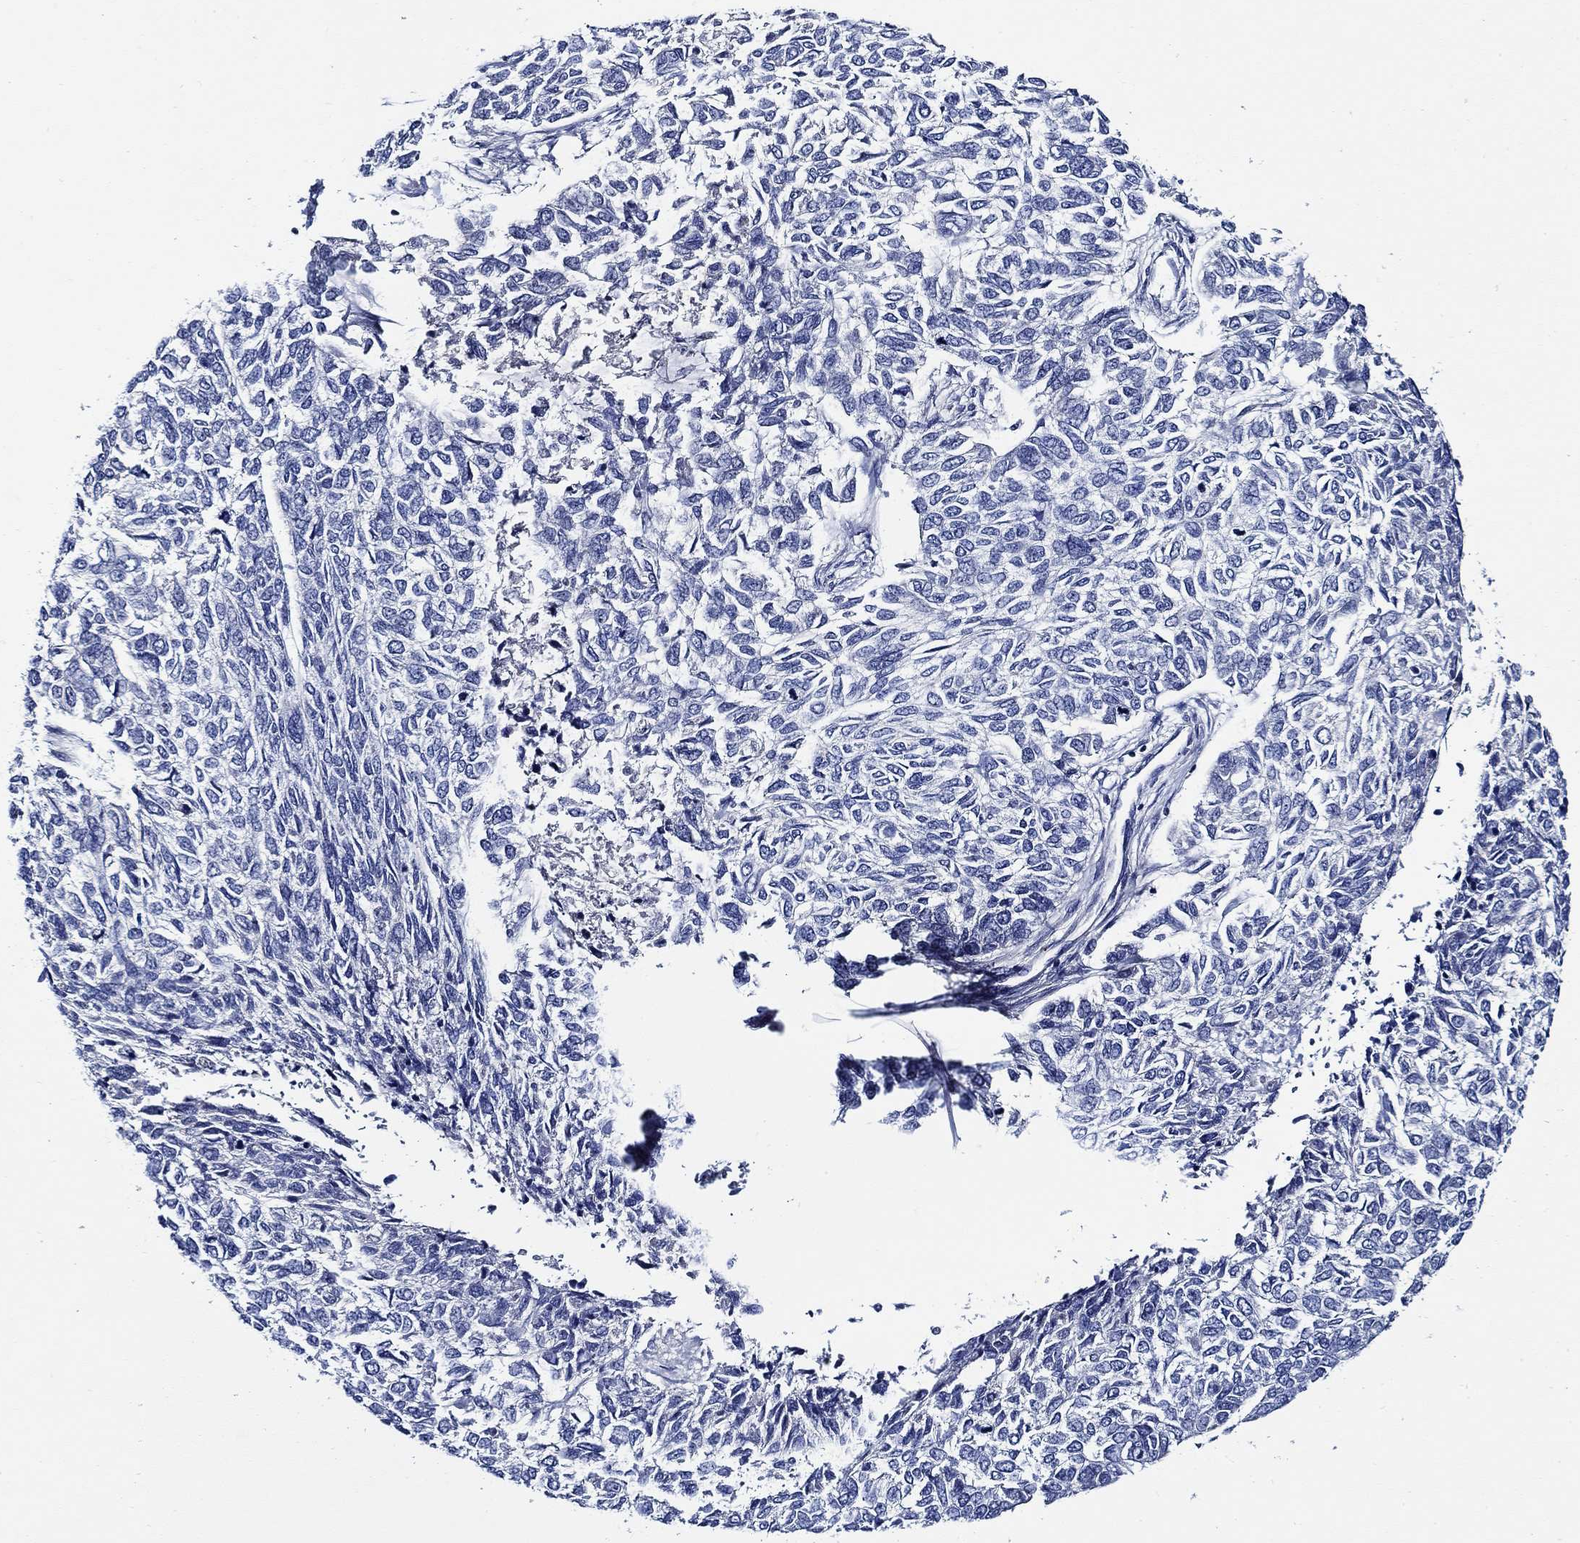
{"staining": {"intensity": "negative", "quantity": "none", "location": "none"}, "tissue": "skin cancer", "cell_type": "Tumor cells", "image_type": "cancer", "snomed": [{"axis": "morphology", "description": "Basal cell carcinoma"}, {"axis": "topography", "description": "Skin"}], "caption": "An immunohistochemistry image of skin cancer is shown. There is no staining in tumor cells of skin cancer. Brightfield microscopy of immunohistochemistry (IHC) stained with DAB (brown) and hematoxylin (blue), captured at high magnification.", "gene": "ALOX12", "patient": {"sex": "female", "age": 65}}